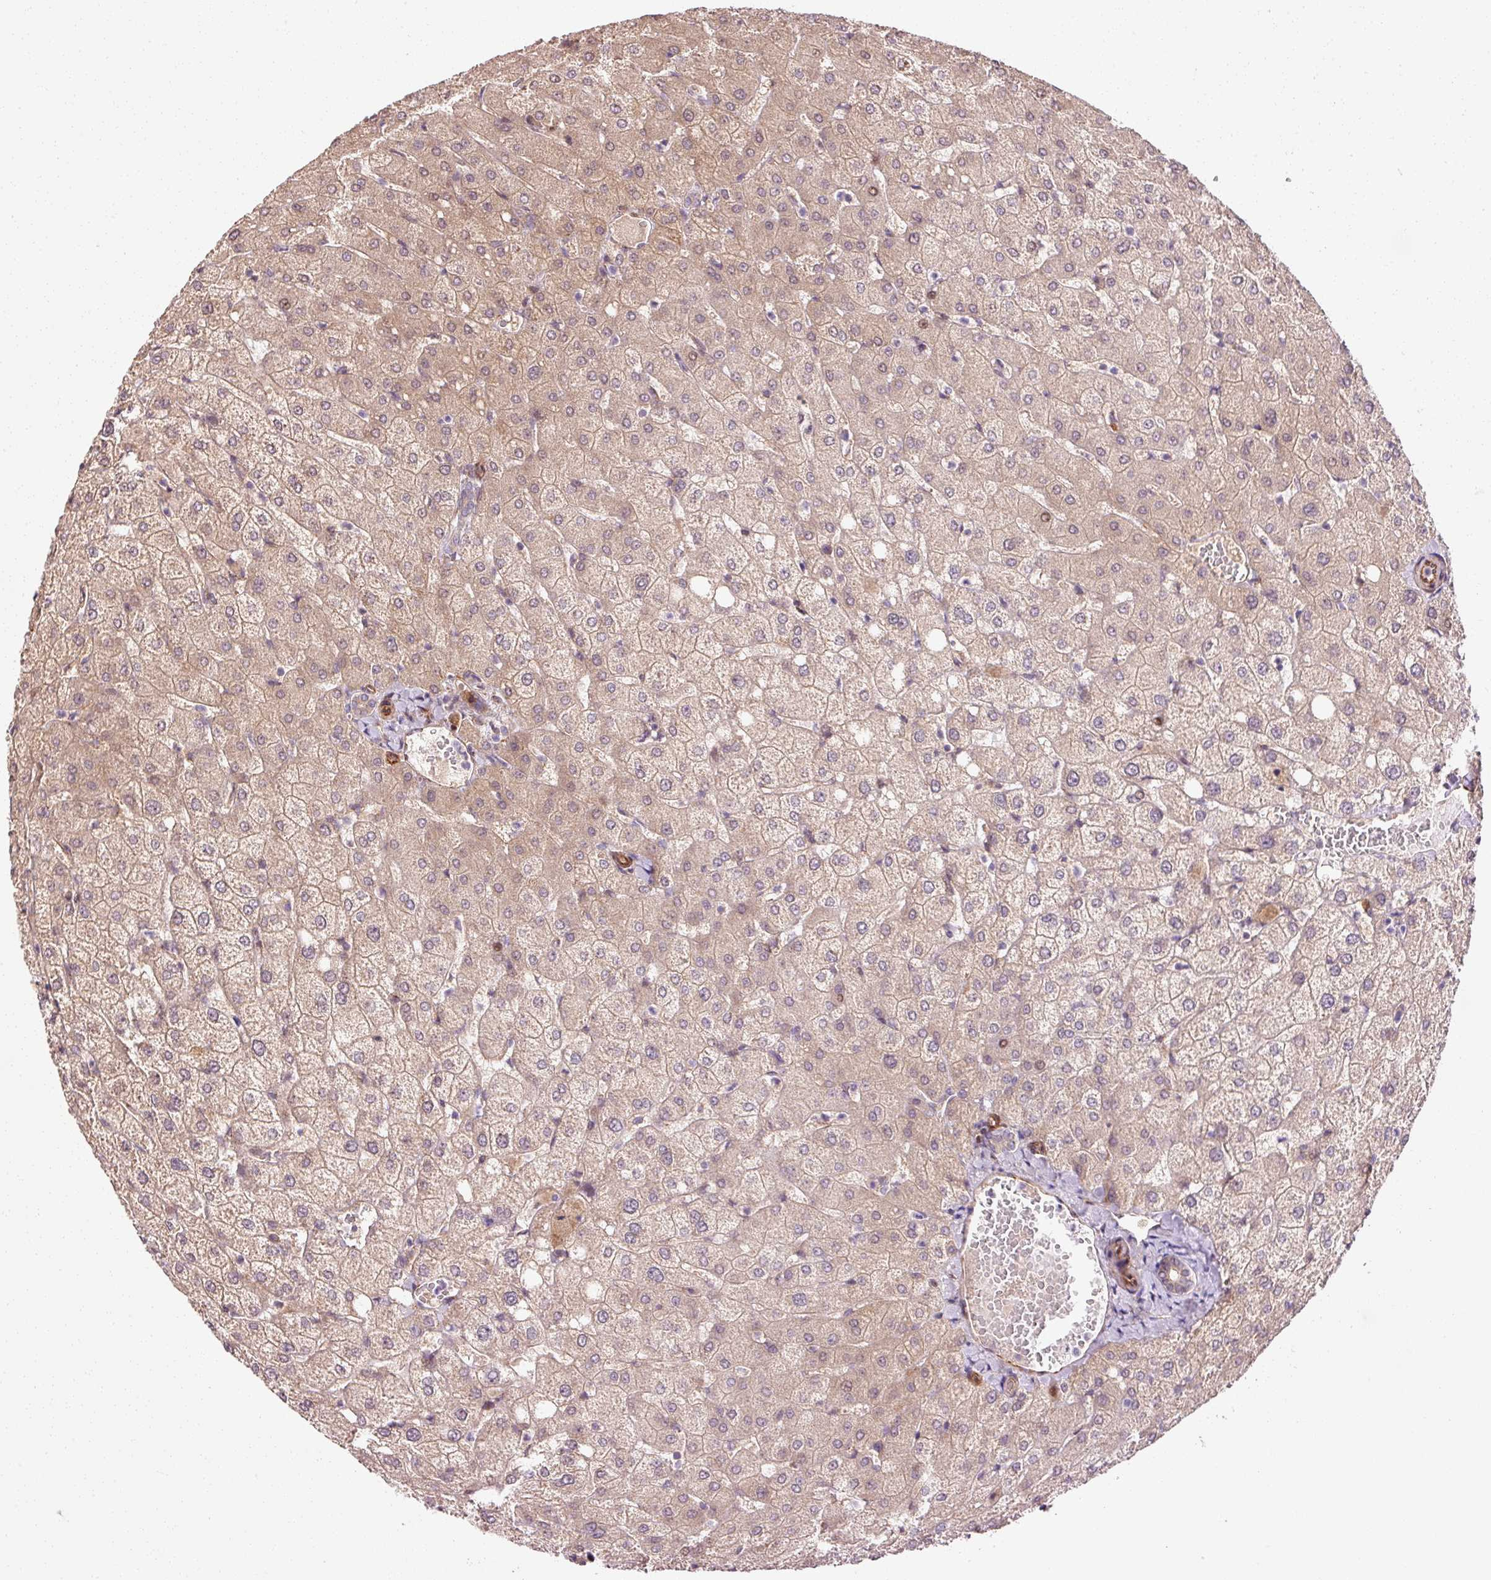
{"staining": {"intensity": "weak", "quantity": "<25%", "location": "cytoplasmic/membranous"}, "tissue": "liver", "cell_type": "Cholangiocytes", "image_type": "normal", "snomed": [{"axis": "morphology", "description": "Normal tissue, NOS"}, {"axis": "topography", "description": "Liver"}], "caption": "IHC micrograph of normal liver: liver stained with DAB shows no significant protein positivity in cholangiocytes.", "gene": "LIMK2", "patient": {"sex": "female", "age": 54}}